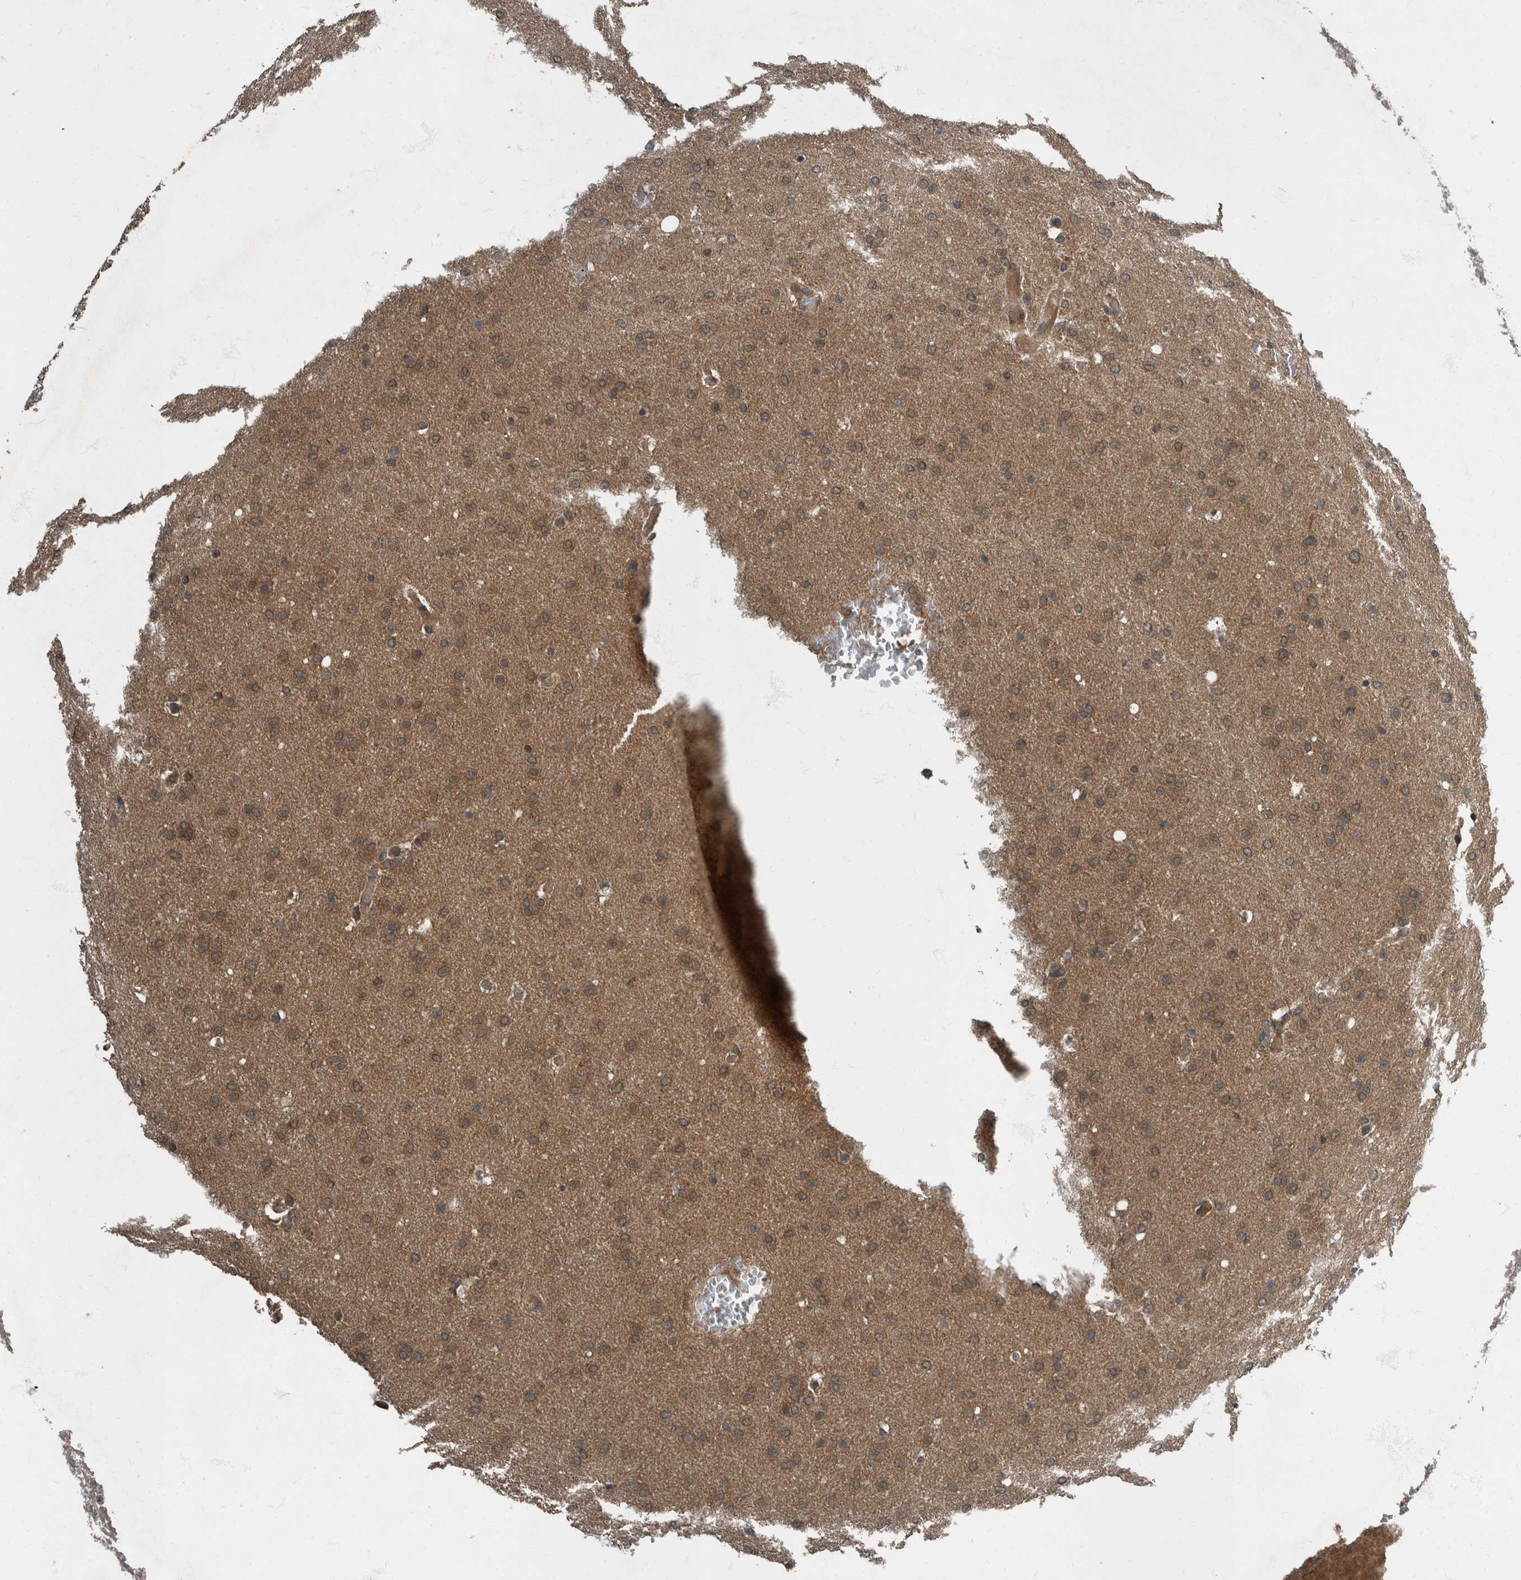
{"staining": {"intensity": "moderate", "quantity": ">75%", "location": "cytoplasmic/membranous"}, "tissue": "glioma", "cell_type": "Tumor cells", "image_type": "cancer", "snomed": [{"axis": "morphology", "description": "Glioma, malignant, Low grade"}, {"axis": "topography", "description": "Brain"}], "caption": "Immunohistochemical staining of low-grade glioma (malignant) shows medium levels of moderate cytoplasmic/membranous staining in approximately >75% of tumor cells. (Brightfield microscopy of DAB IHC at high magnification).", "gene": "RABGGTB", "patient": {"sex": "female", "age": 37}}